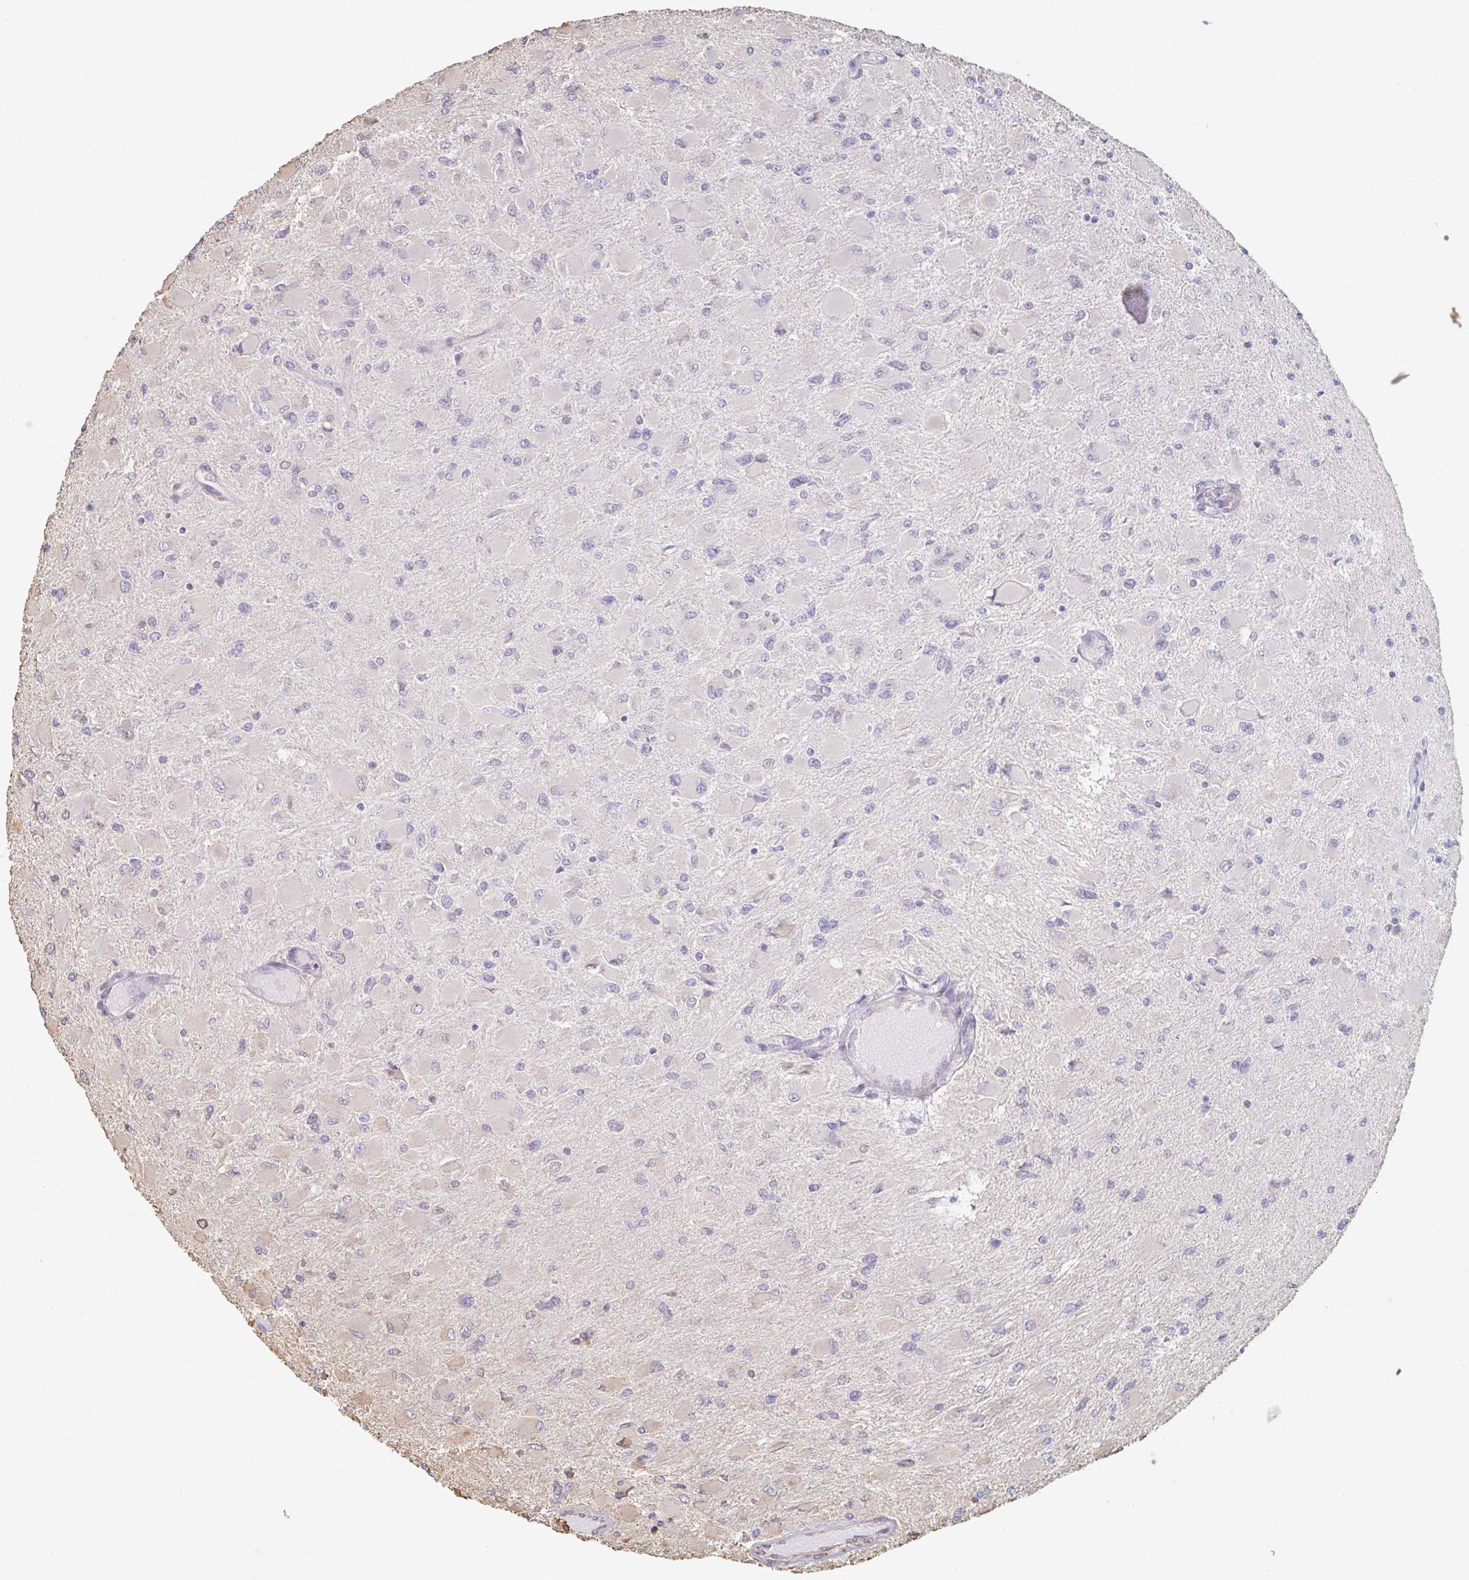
{"staining": {"intensity": "negative", "quantity": "none", "location": "none"}, "tissue": "glioma", "cell_type": "Tumor cells", "image_type": "cancer", "snomed": [{"axis": "morphology", "description": "Glioma, malignant, High grade"}, {"axis": "topography", "description": "Cerebral cortex"}], "caption": "DAB immunohistochemical staining of human malignant glioma (high-grade) reveals no significant positivity in tumor cells. (DAB (3,3'-diaminobenzidine) immunohistochemistry with hematoxylin counter stain).", "gene": "RAB5IF", "patient": {"sex": "female", "age": 36}}